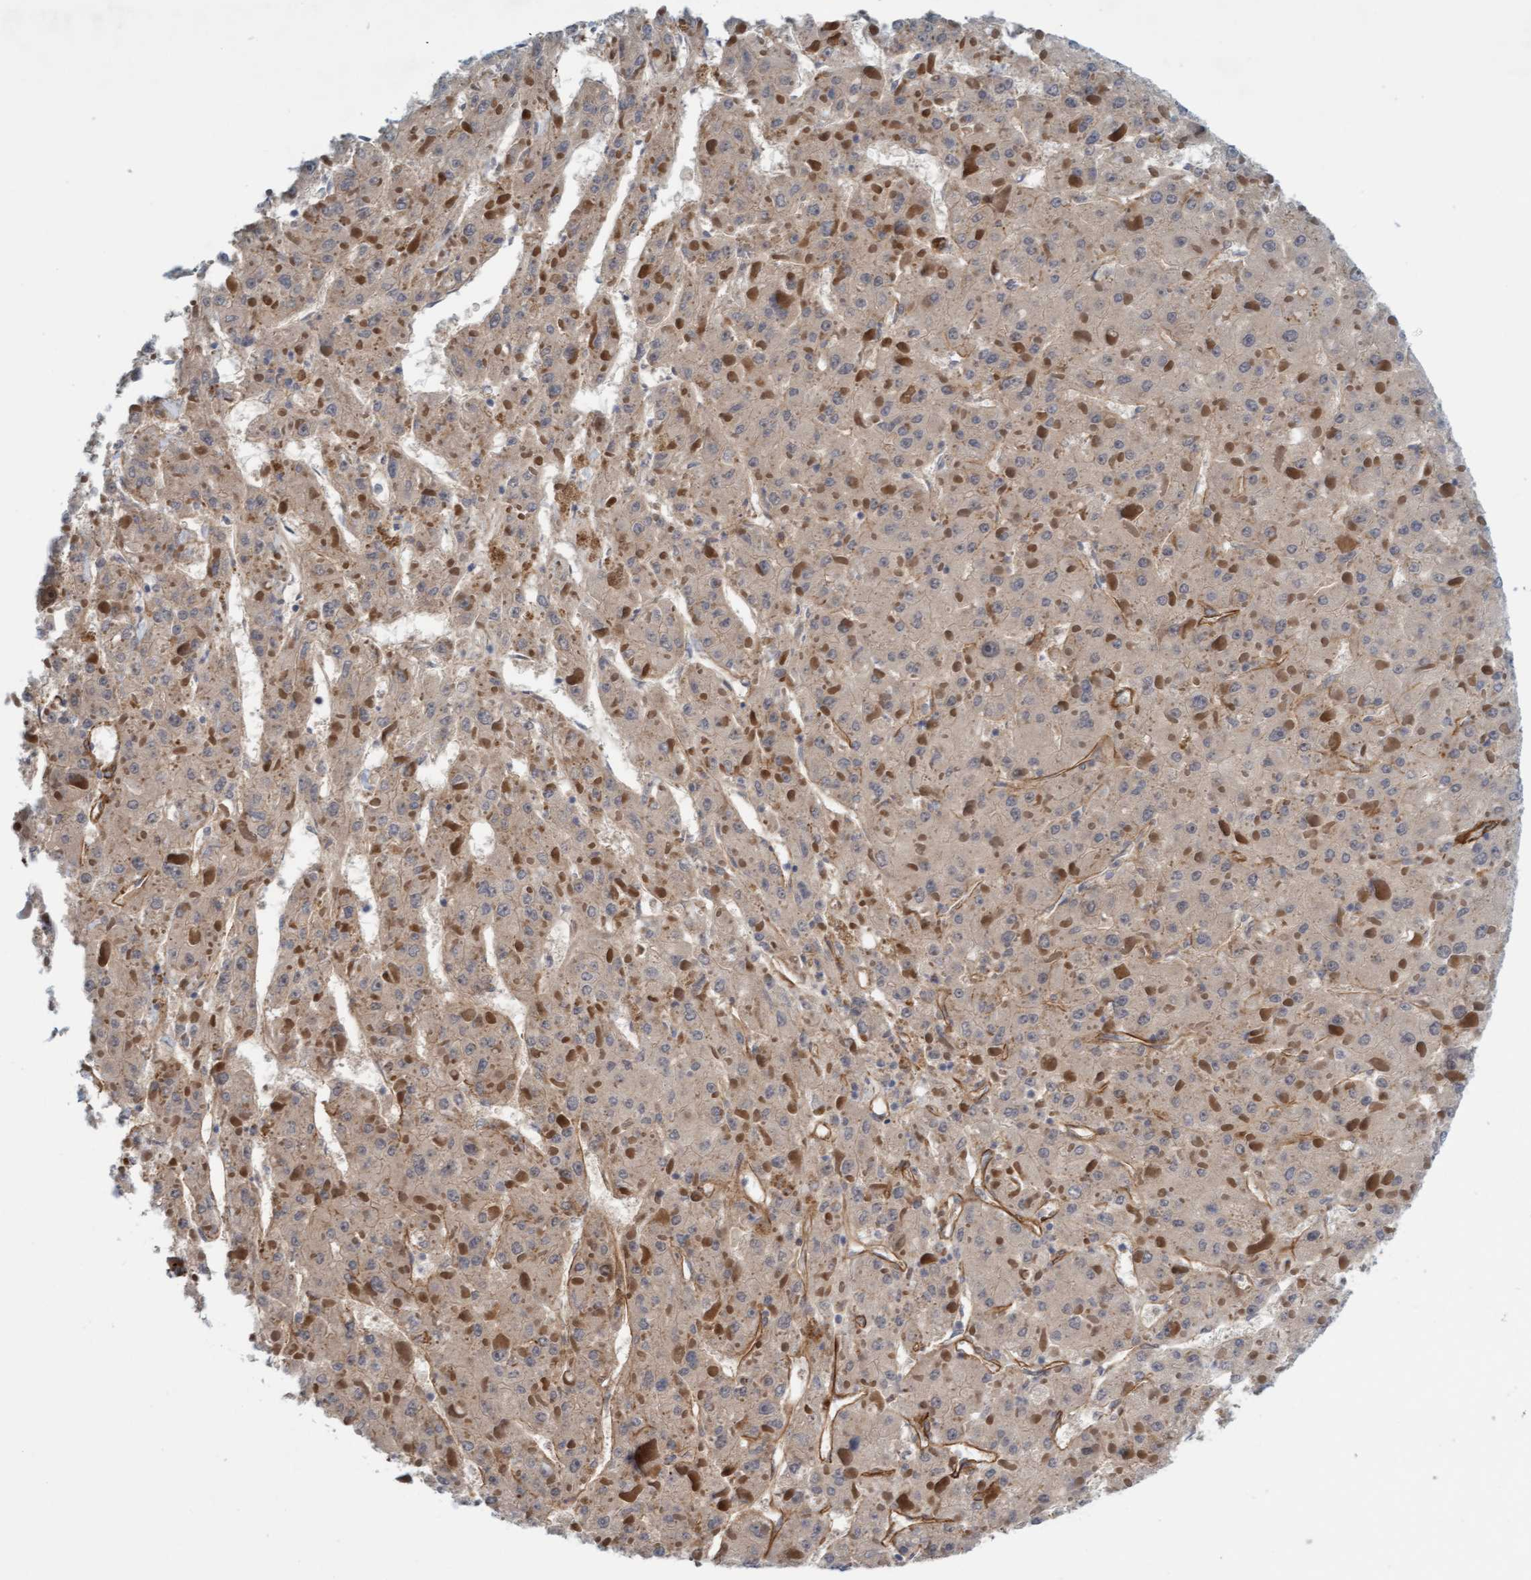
{"staining": {"intensity": "weak", "quantity": "25%-75%", "location": "cytoplasmic/membranous"}, "tissue": "liver cancer", "cell_type": "Tumor cells", "image_type": "cancer", "snomed": [{"axis": "morphology", "description": "Carcinoma, Hepatocellular, NOS"}, {"axis": "topography", "description": "Liver"}], "caption": "DAB immunohistochemical staining of human liver cancer reveals weak cytoplasmic/membranous protein positivity in about 25%-75% of tumor cells. The staining is performed using DAB (3,3'-diaminobenzidine) brown chromogen to label protein expression. The nuclei are counter-stained blue using hematoxylin.", "gene": "TSTD2", "patient": {"sex": "female", "age": 73}}